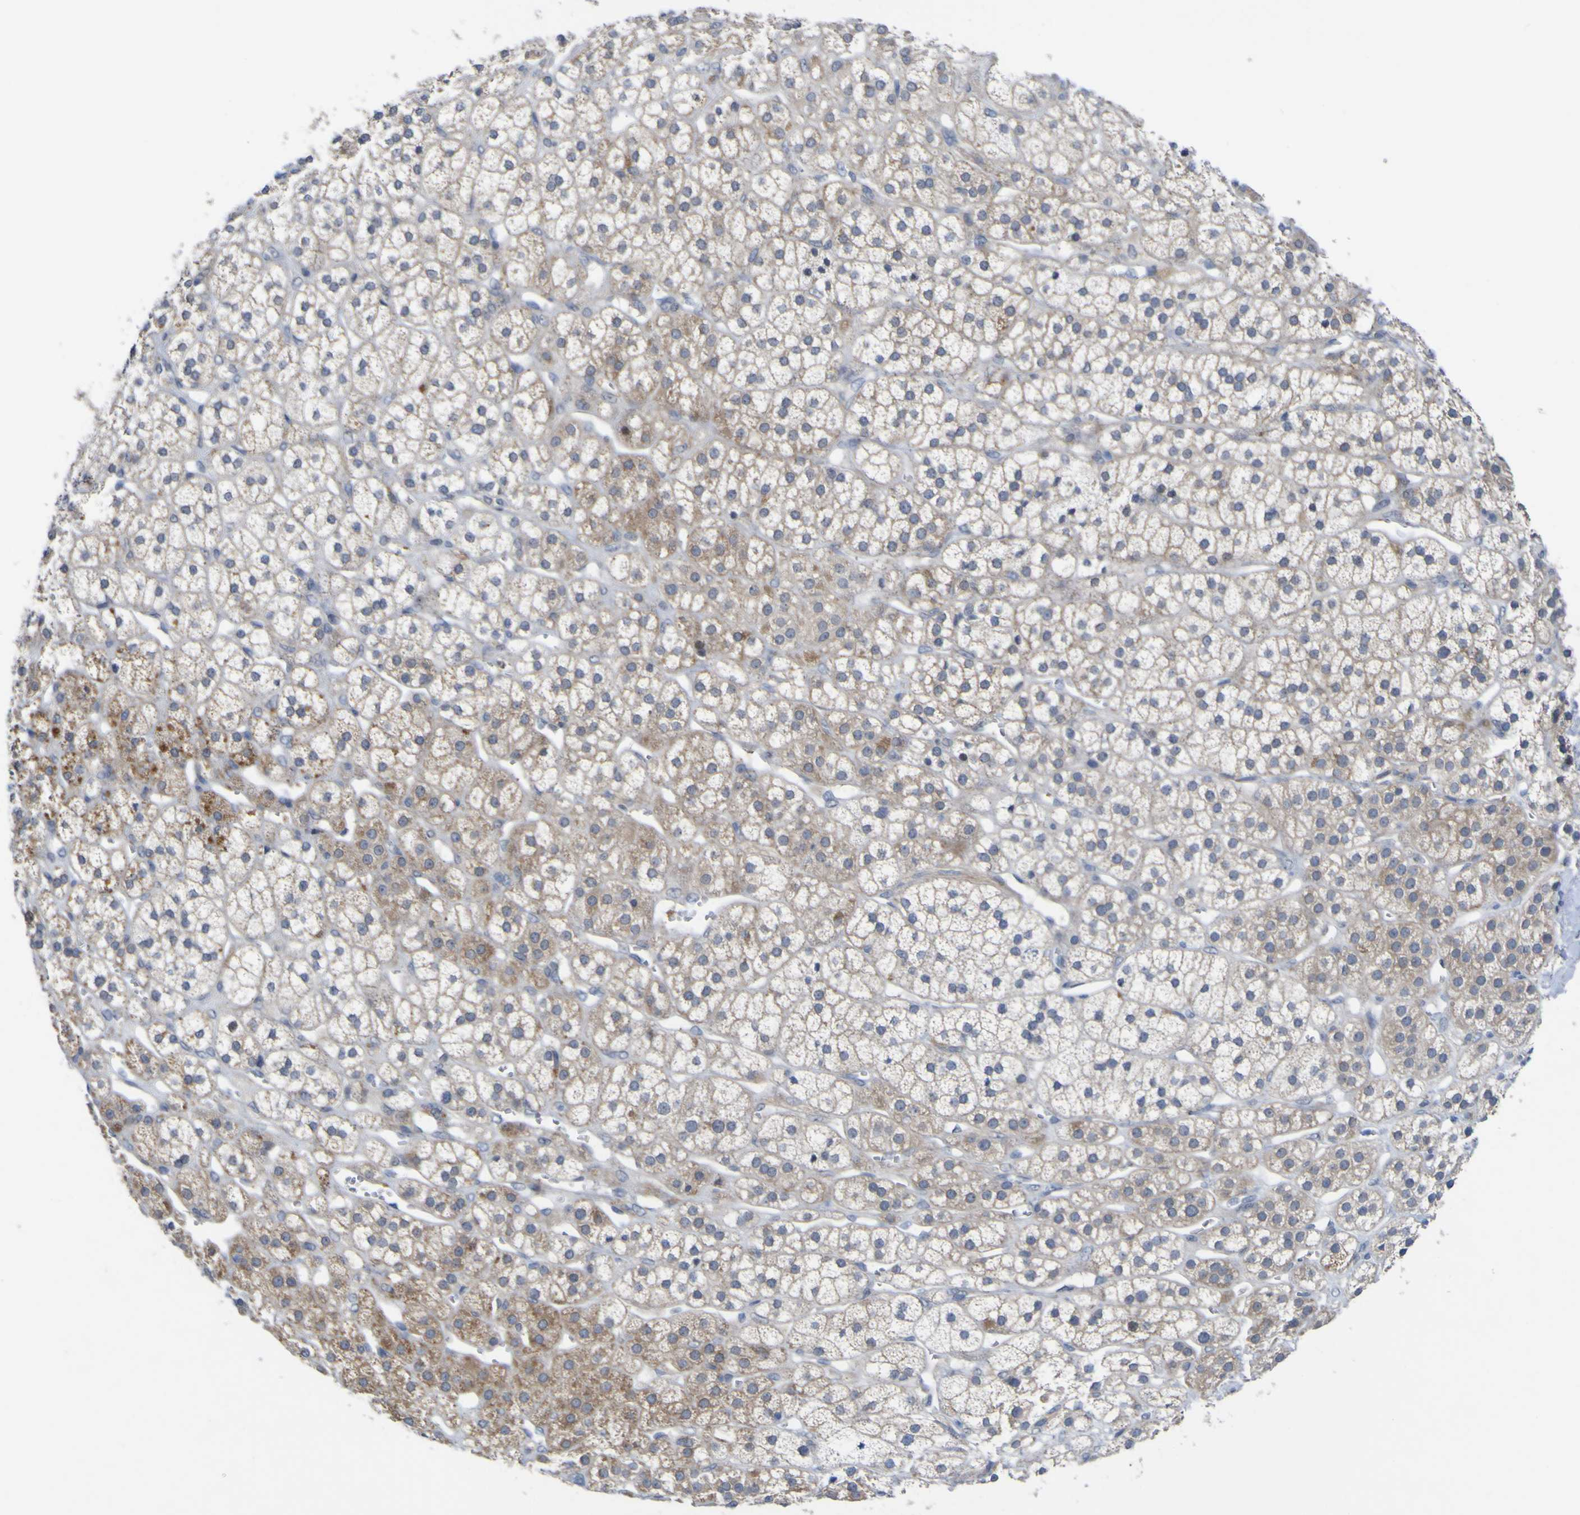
{"staining": {"intensity": "moderate", "quantity": "25%-75%", "location": "cytoplasmic/membranous"}, "tissue": "adrenal gland", "cell_type": "Glandular cells", "image_type": "normal", "snomed": [{"axis": "morphology", "description": "Normal tissue, NOS"}, {"axis": "topography", "description": "Adrenal gland"}], "caption": "Benign adrenal gland was stained to show a protein in brown. There is medium levels of moderate cytoplasmic/membranous positivity in approximately 25%-75% of glandular cells. (DAB (3,3'-diaminobenzidine) = brown stain, brightfield microscopy at high magnification).", "gene": "NAV1", "patient": {"sex": "male", "age": 56}}